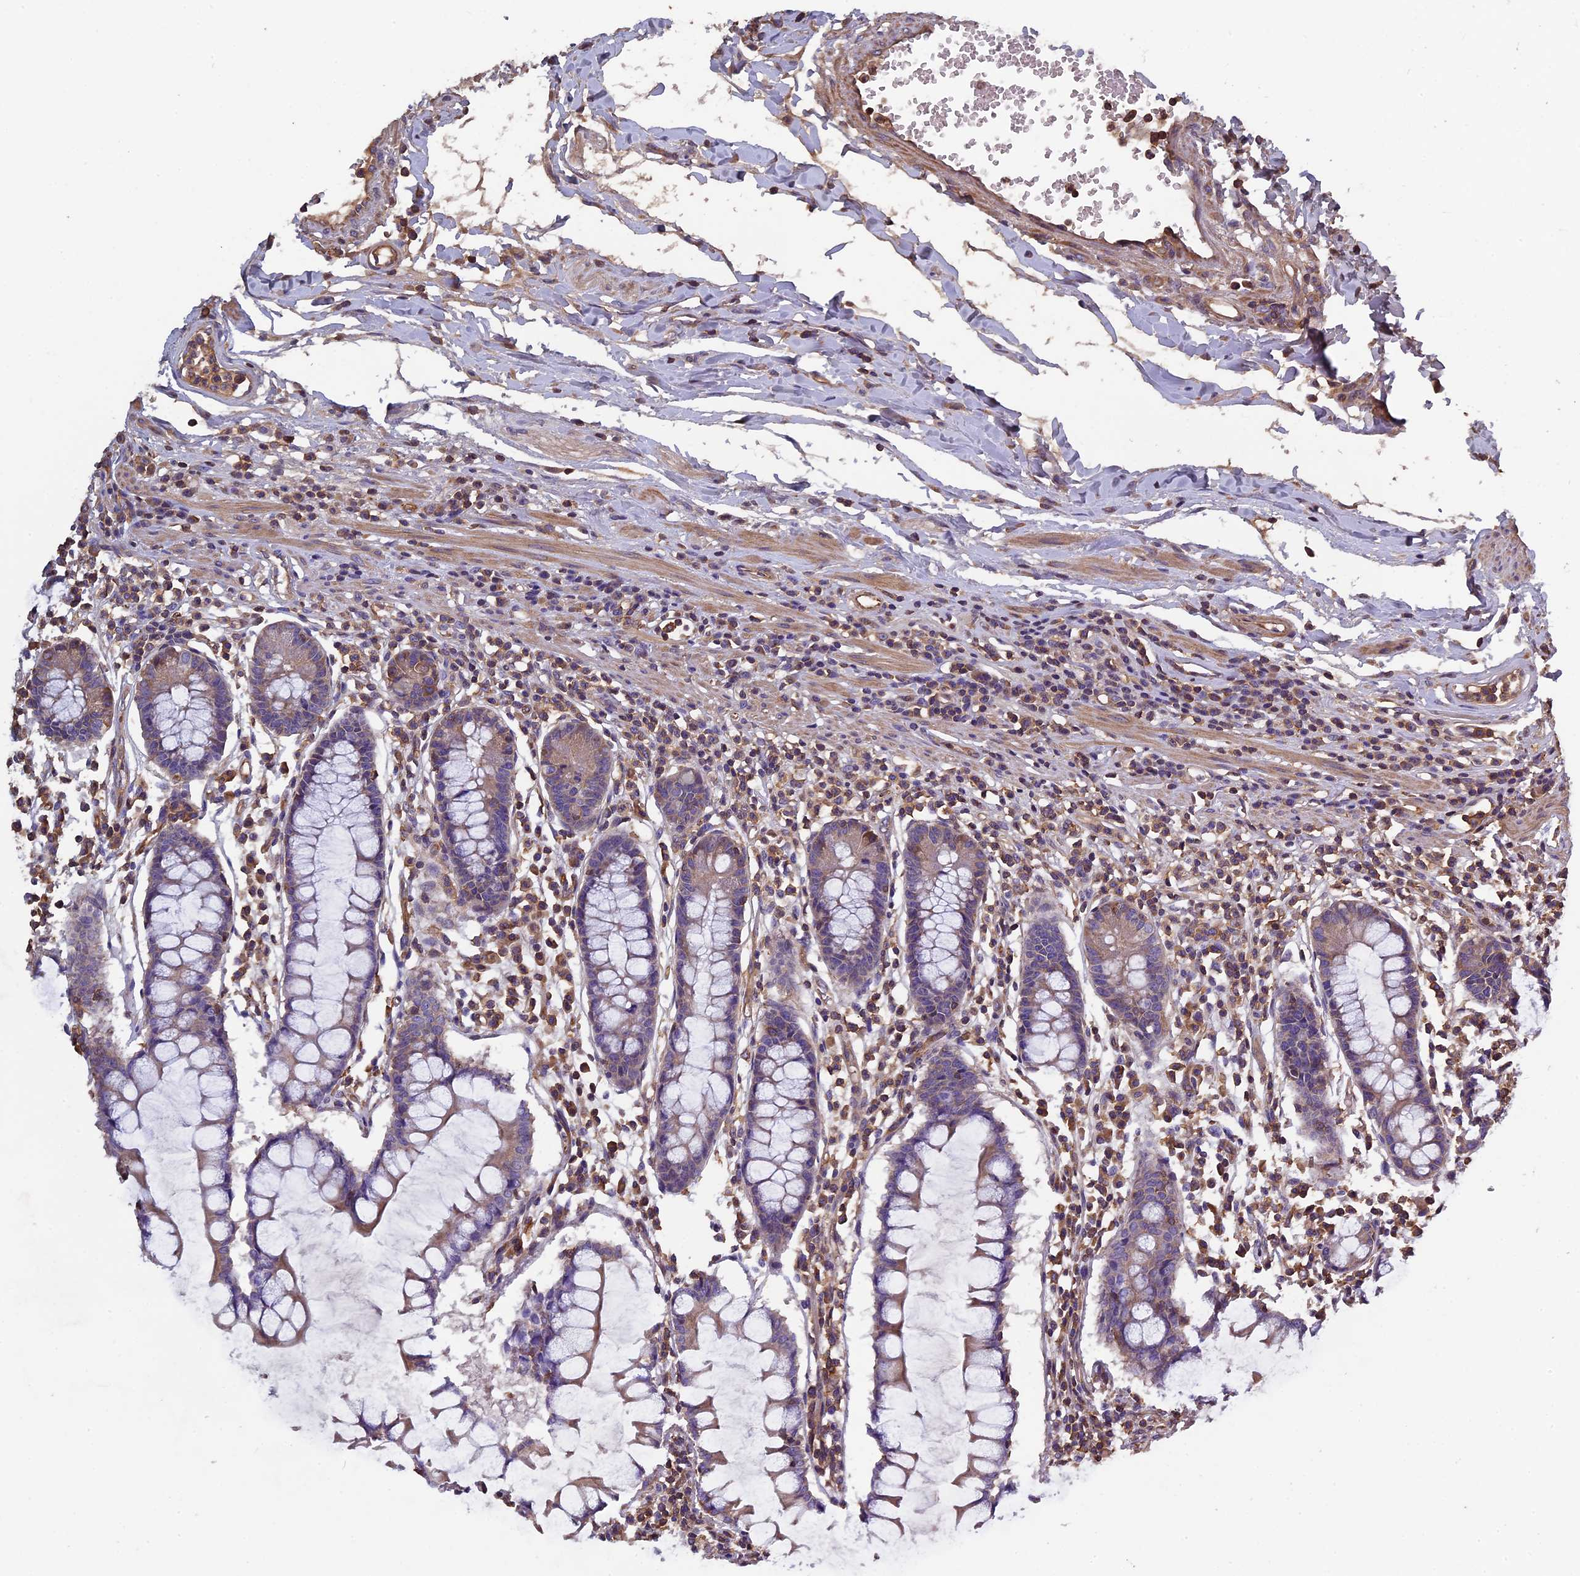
{"staining": {"intensity": "weak", "quantity": ">75%", "location": "cytoplasmic/membranous"}, "tissue": "colon", "cell_type": "Endothelial cells", "image_type": "normal", "snomed": [{"axis": "morphology", "description": "Normal tissue, NOS"}, {"axis": "morphology", "description": "Adenocarcinoma, NOS"}, {"axis": "topography", "description": "Colon"}], "caption": "Immunohistochemical staining of normal human colon reveals >75% levels of weak cytoplasmic/membranous protein expression in approximately >75% of endothelial cells.", "gene": "CCDC153", "patient": {"sex": "female", "age": 55}}